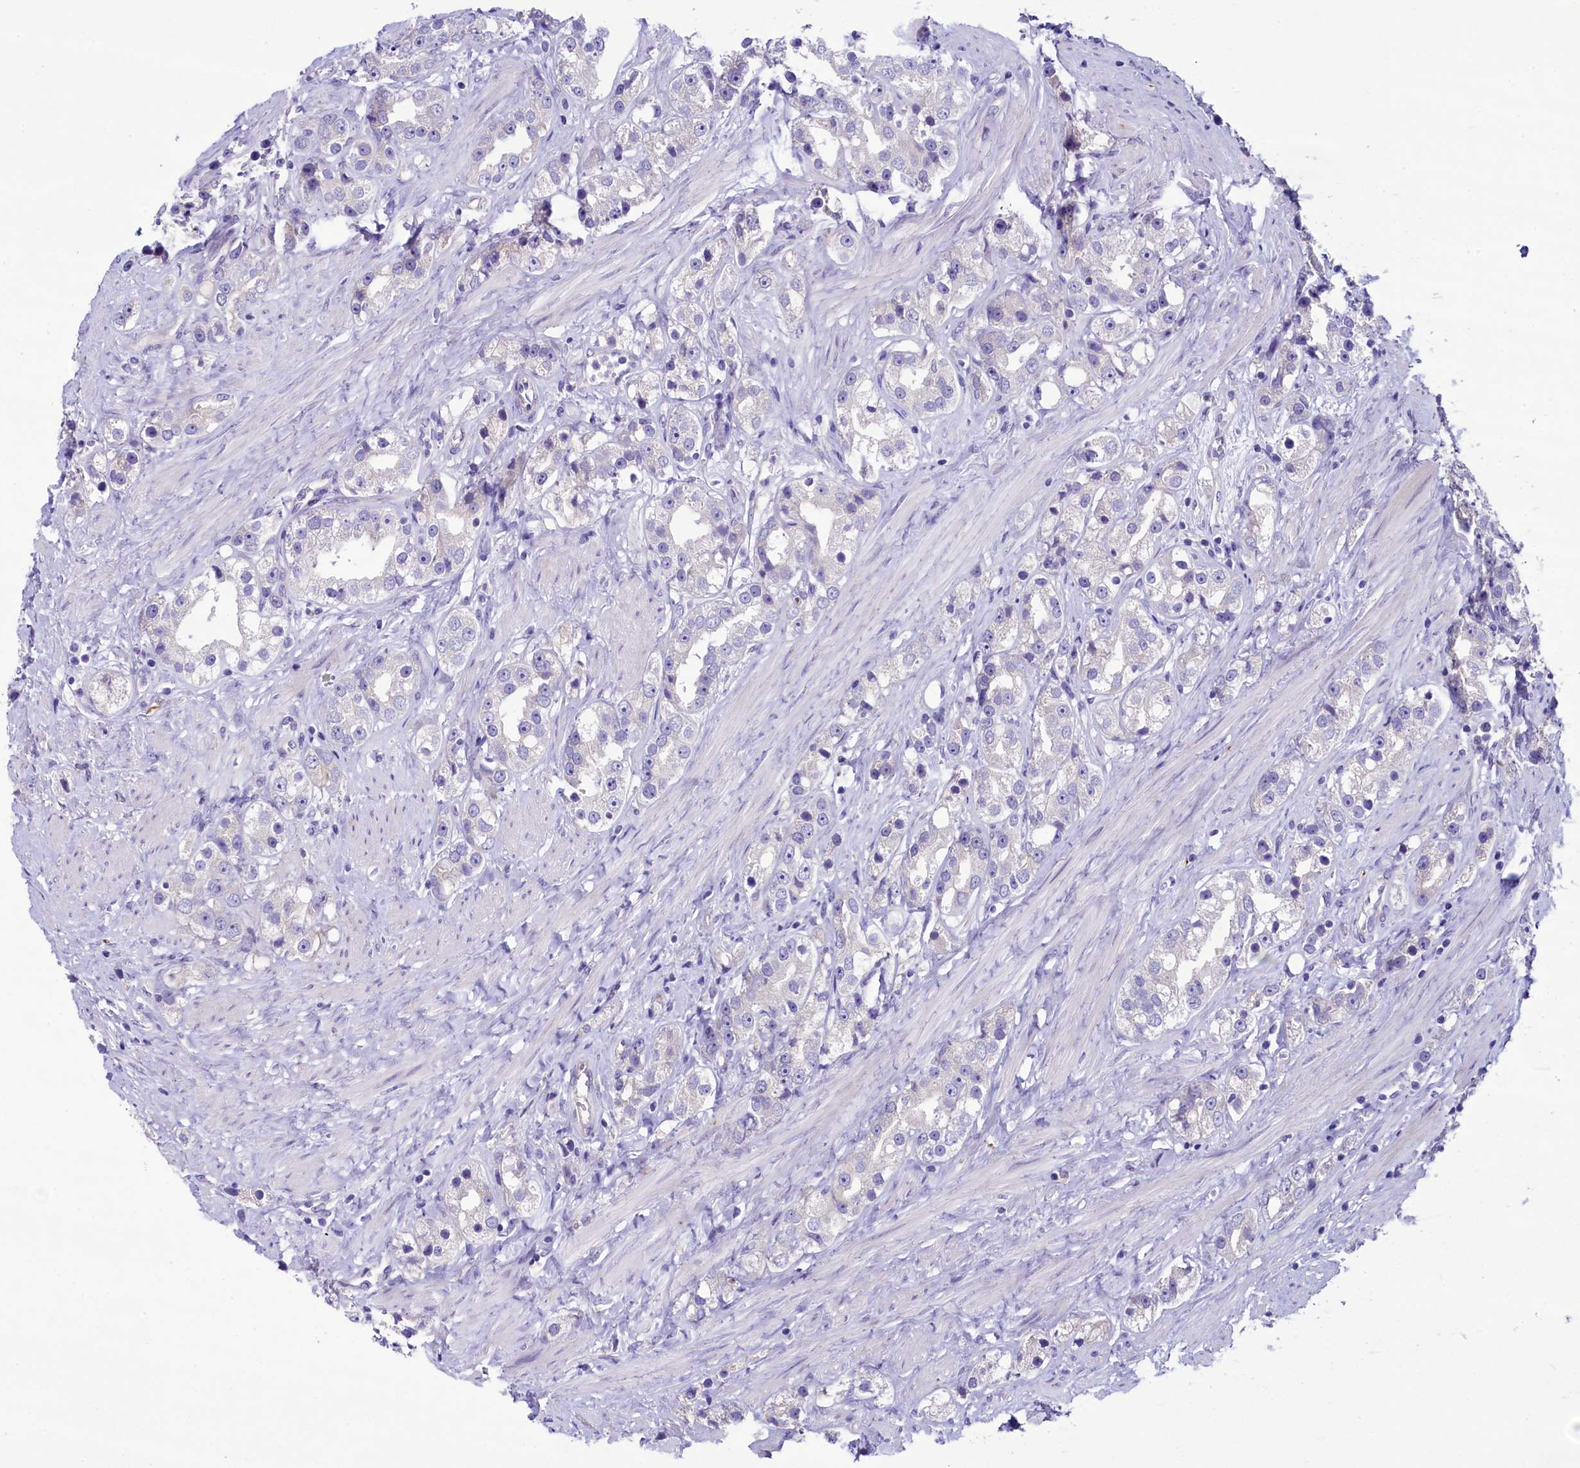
{"staining": {"intensity": "negative", "quantity": "none", "location": "none"}, "tissue": "prostate cancer", "cell_type": "Tumor cells", "image_type": "cancer", "snomed": [{"axis": "morphology", "description": "Adenocarcinoma, NOS"}, {"axis": "topography", "description": "Prostate"}], "caption": "A high-resolution image shows immunohistochemistry (IHC) staining of adenocarcinoma (prostate), which displays no significant positivity in tumor cells. (Stains: DAB (3,3'-diaminobenzidine) IHC with hematoxylin counter stain, Microscopy: brightfield microscopy at high magnification).", "gene": "KRBOX5", "patient": {"sex": "male", "age": 79}}